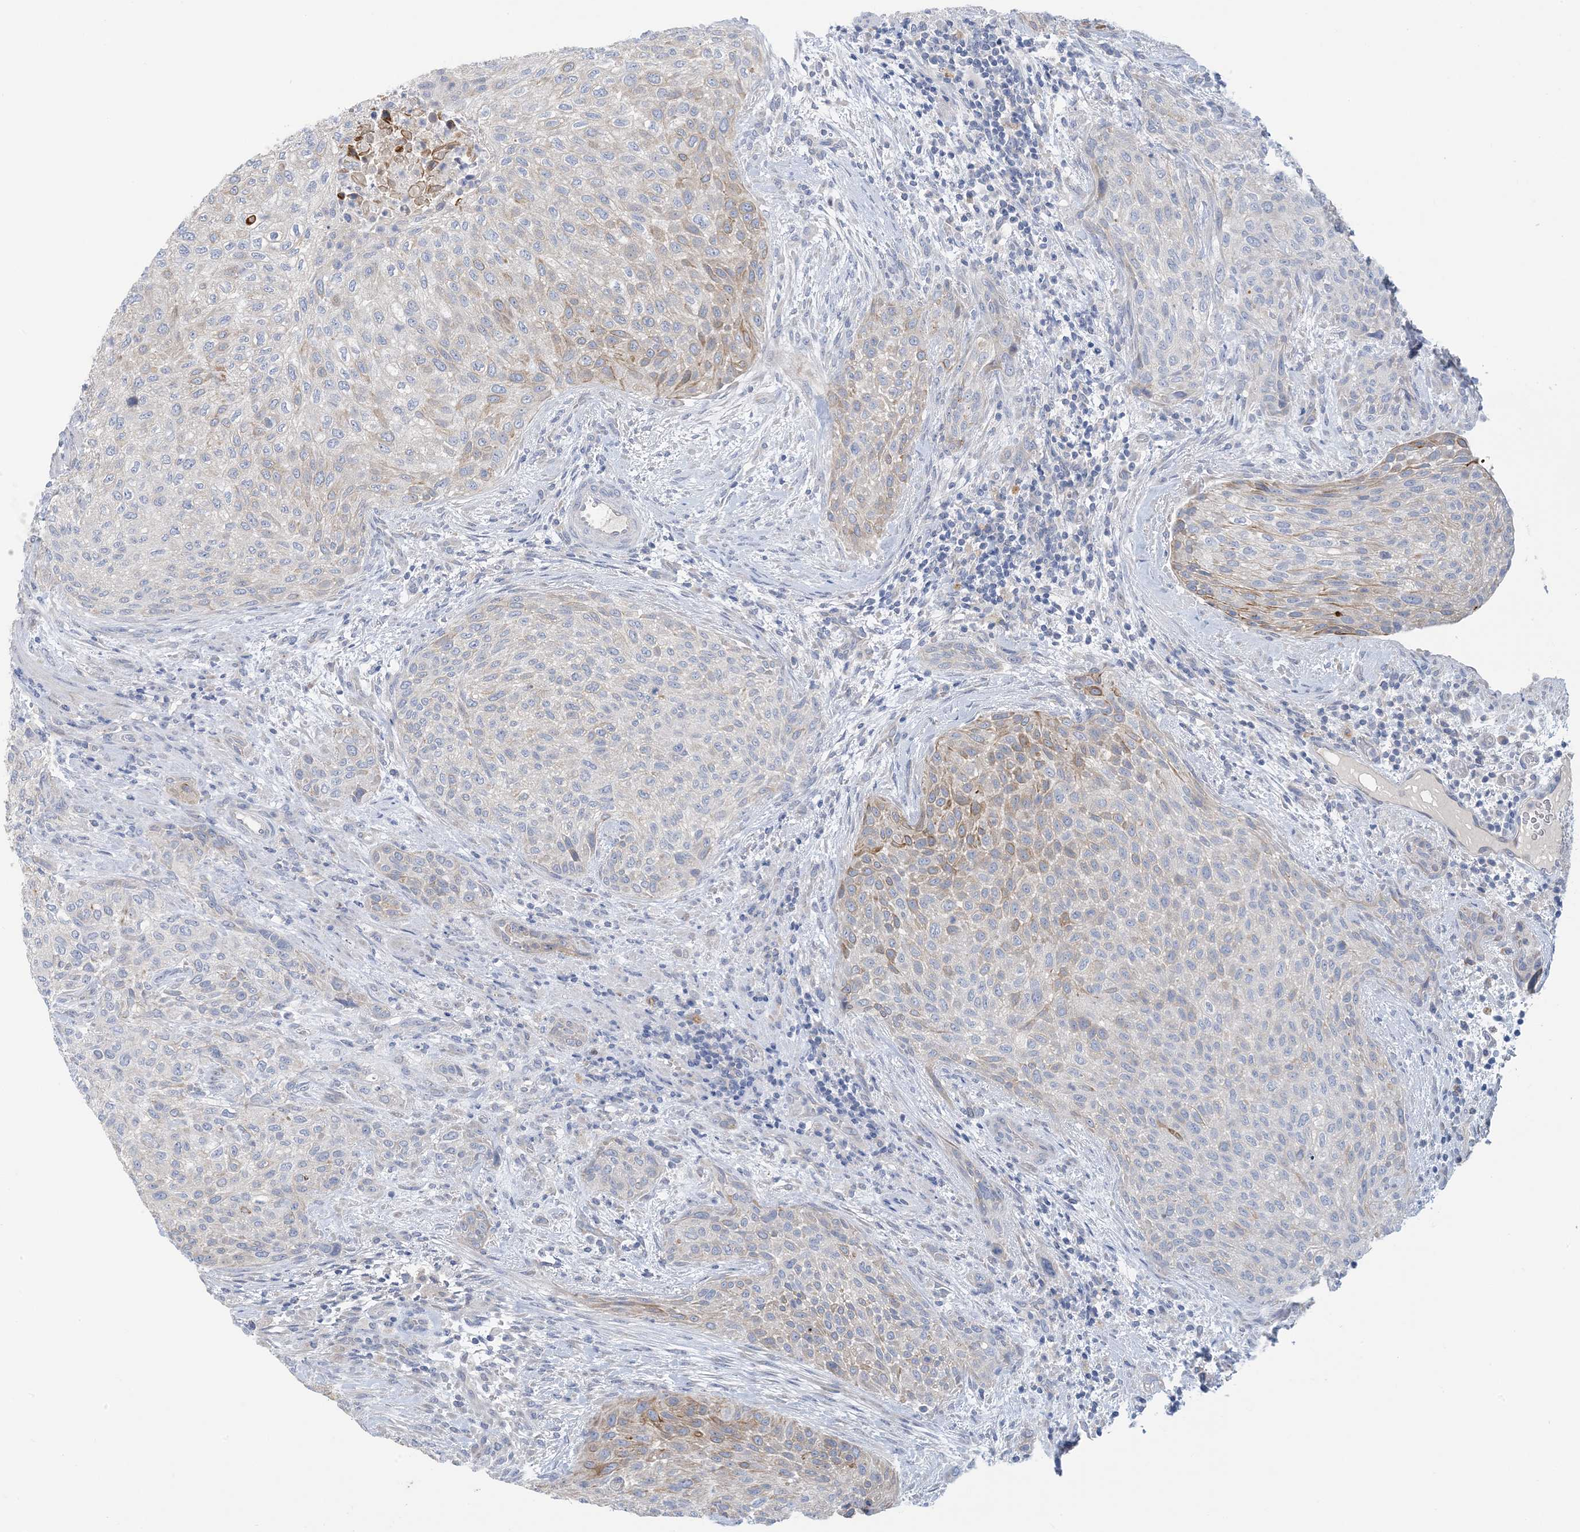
{"staining": {"intensity": "moderate", "quantity": "<25%", "location": "cytoplasmic/membranous"}, "tissue": "urothelial cancer", "cell_type": "Tumor cells", "image_type": "cancer", "snomed": [{"axis": "morphology", "description": "Urothelial carcinoma, High grade"}, {"axis": "topography", "description": "Urinary bladder"}], "caption": "Brown immunohistochemical staining in human urothelial cancer displays moderate cytoplasmic/membranous expression in about <25% of tumor cells.", "gene": "ZCCHC18", "patient": {"sex": "male", "age": 35}}